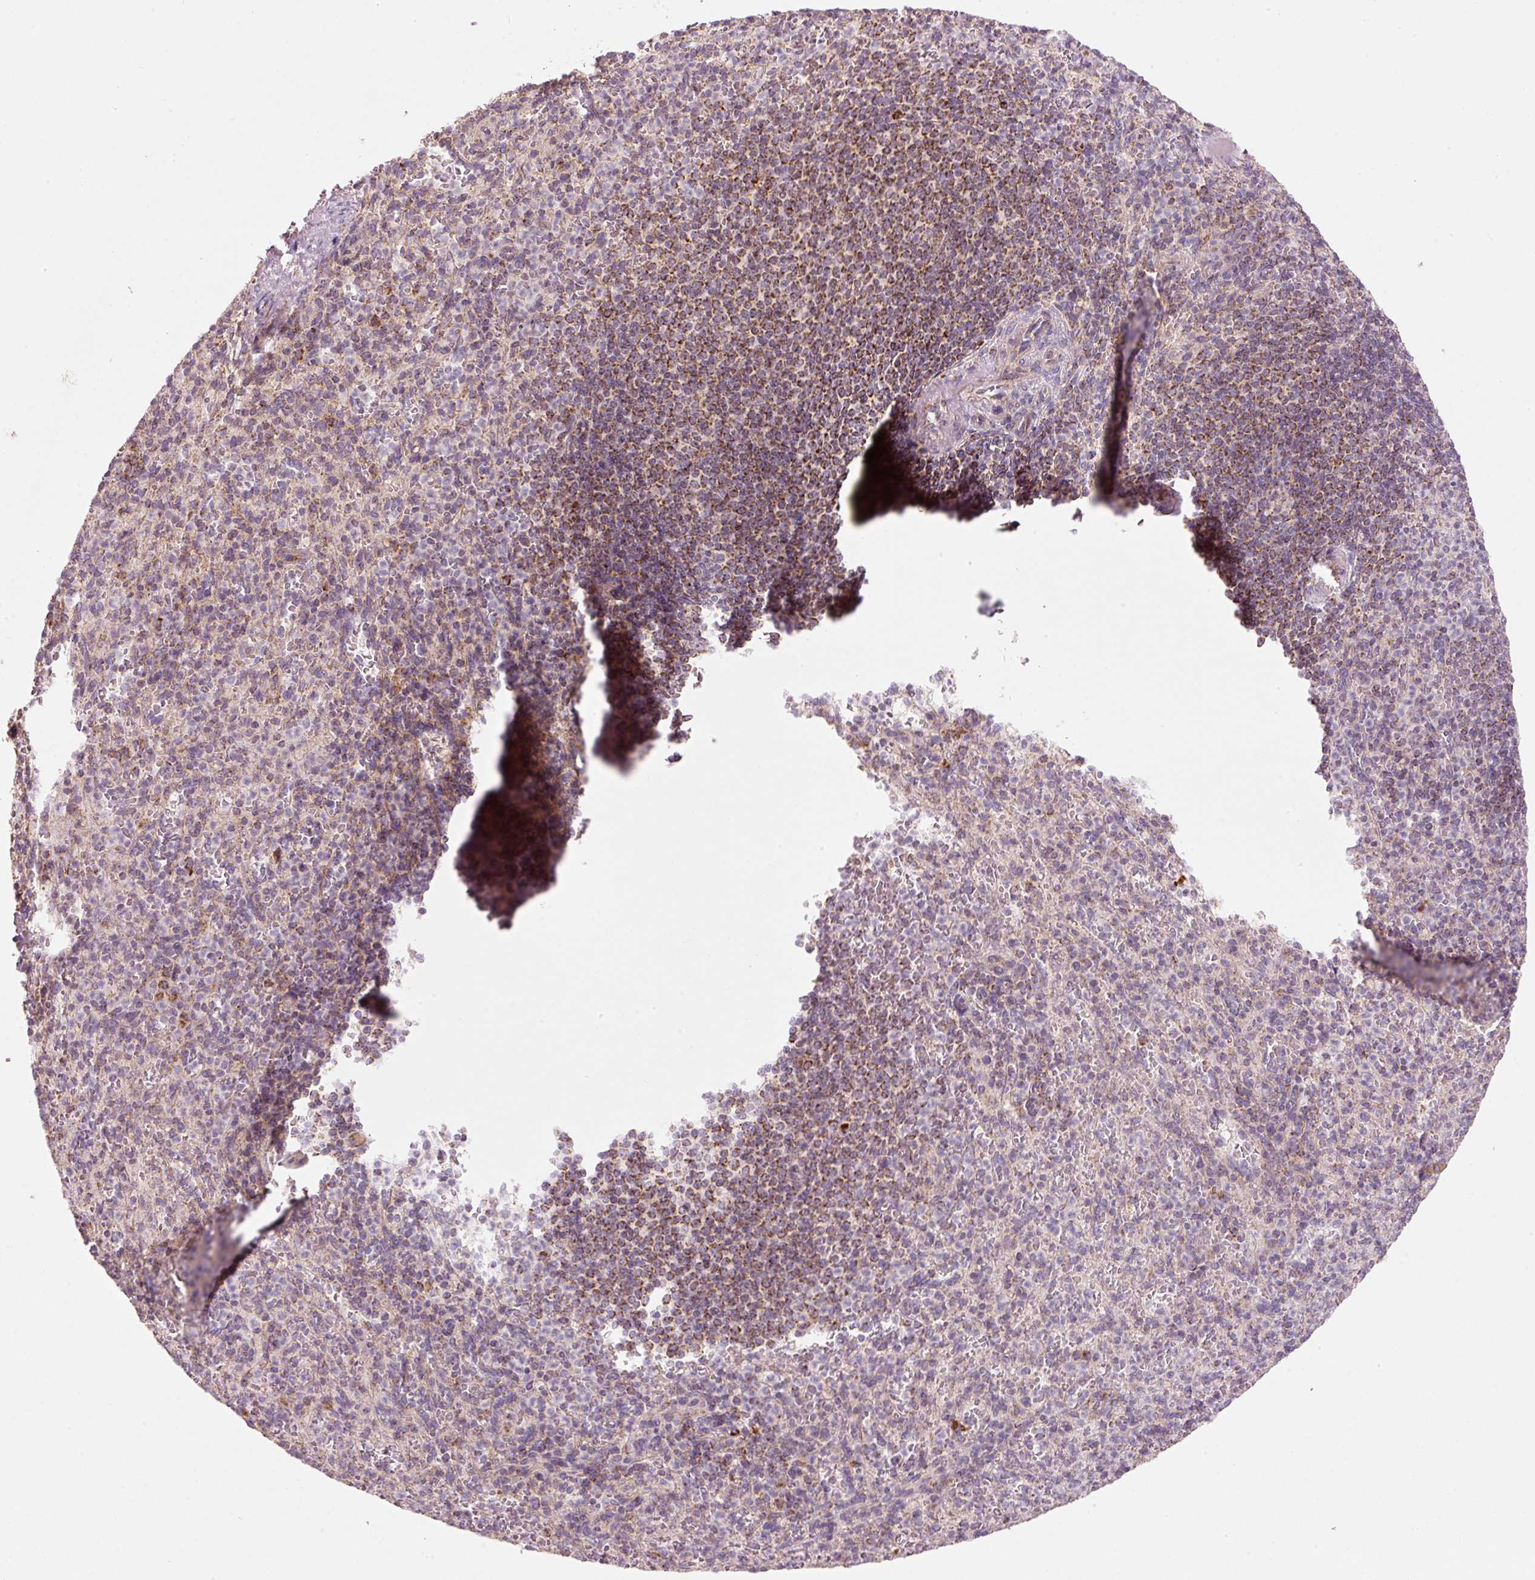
{"staining": {"intensity": "weak", "quantity": "<25%", "location": "cytoplasmic/membranous"}, "tissue": "spleen", "cell_type": "Cells in red pulp", "image_type": "normal", "snomed": [{"axis": "morphology", "description": "Normal tissue, NOS"}, {"axis": "topography", "description": "Spleen"}], "caption": "DAB immunohistochemical staining of normal spleen reveals no significant positivity in cells in red pulp.", "gene": "FAM78B", "patient": {"sex": "female", "age": 74}}